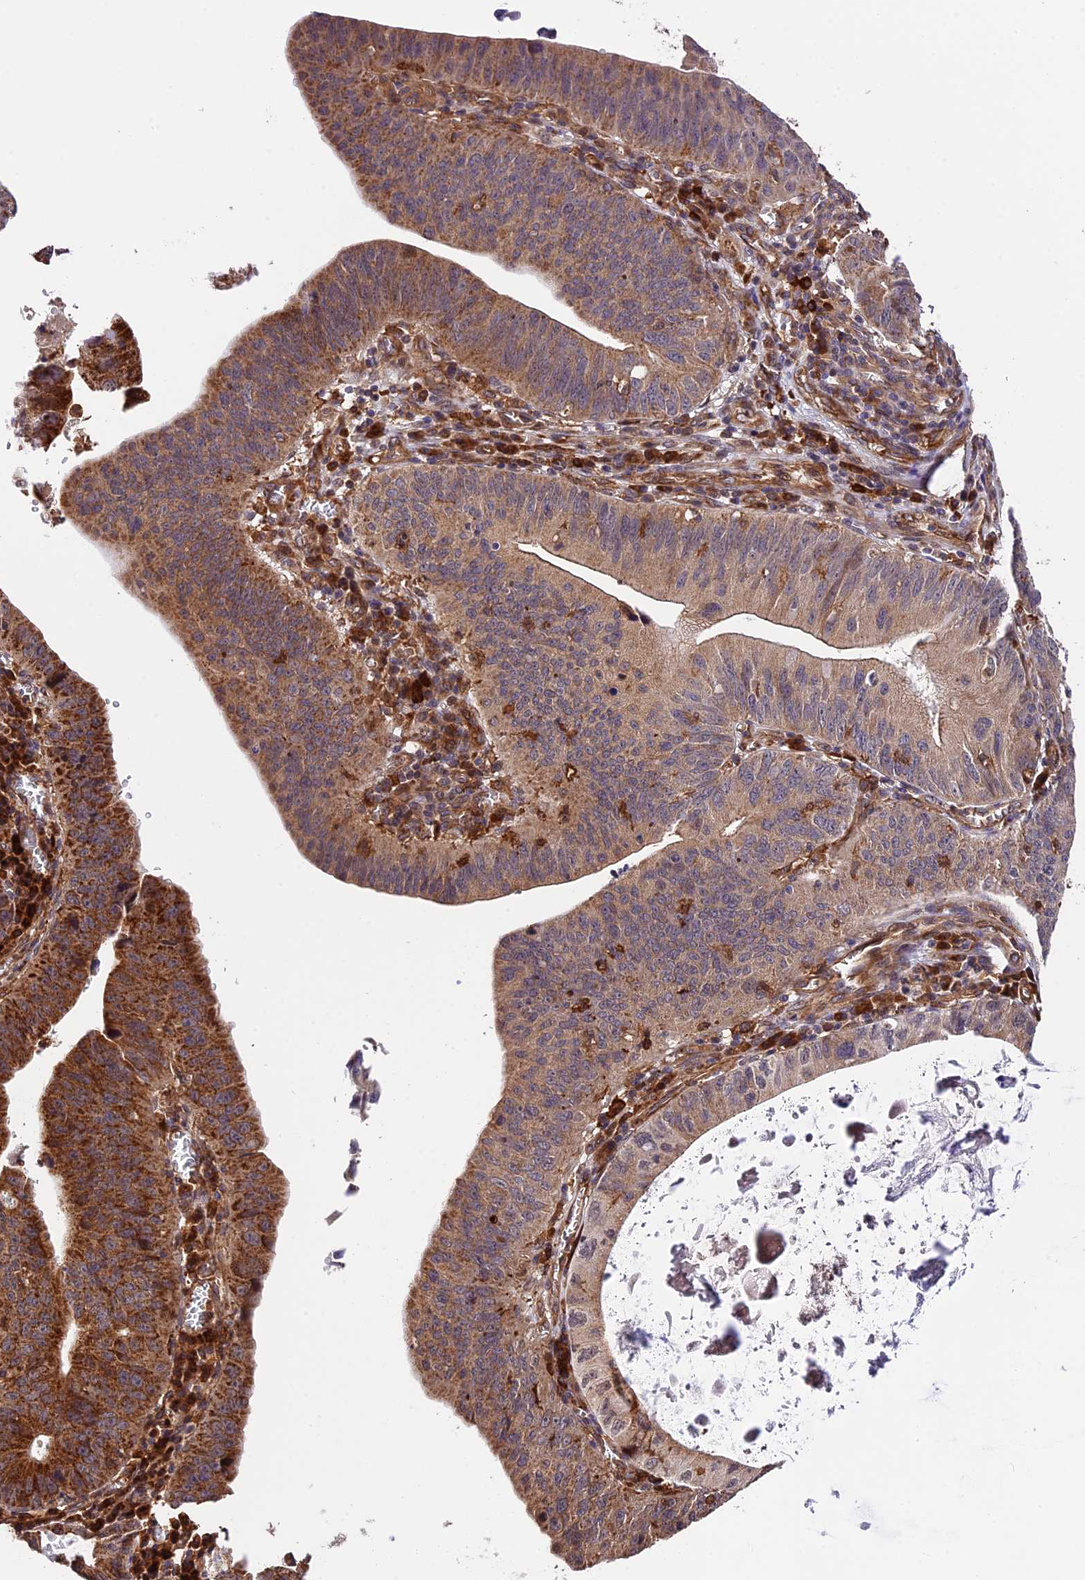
{"staining": {"intensity": "moderate", "quantity": "25%-75%", "location": "cytoplasmic/membranous"}, "tissue": "stomach cancer", "cell_type": "Tumor cells", "image_type": "cancer", "snomed": [{"axis": "morphology", "description": "Adenocarcinoma, NOS"}, {"axis": "topography", "description": "Stomach"}], "caption": "A brown stain highlights moderate cytoplasmic/membranous expression of a protein in stomach cancer tumor cells.", "gene": "HERPUD1", "patient": {"sex": "male", "age": 59}}